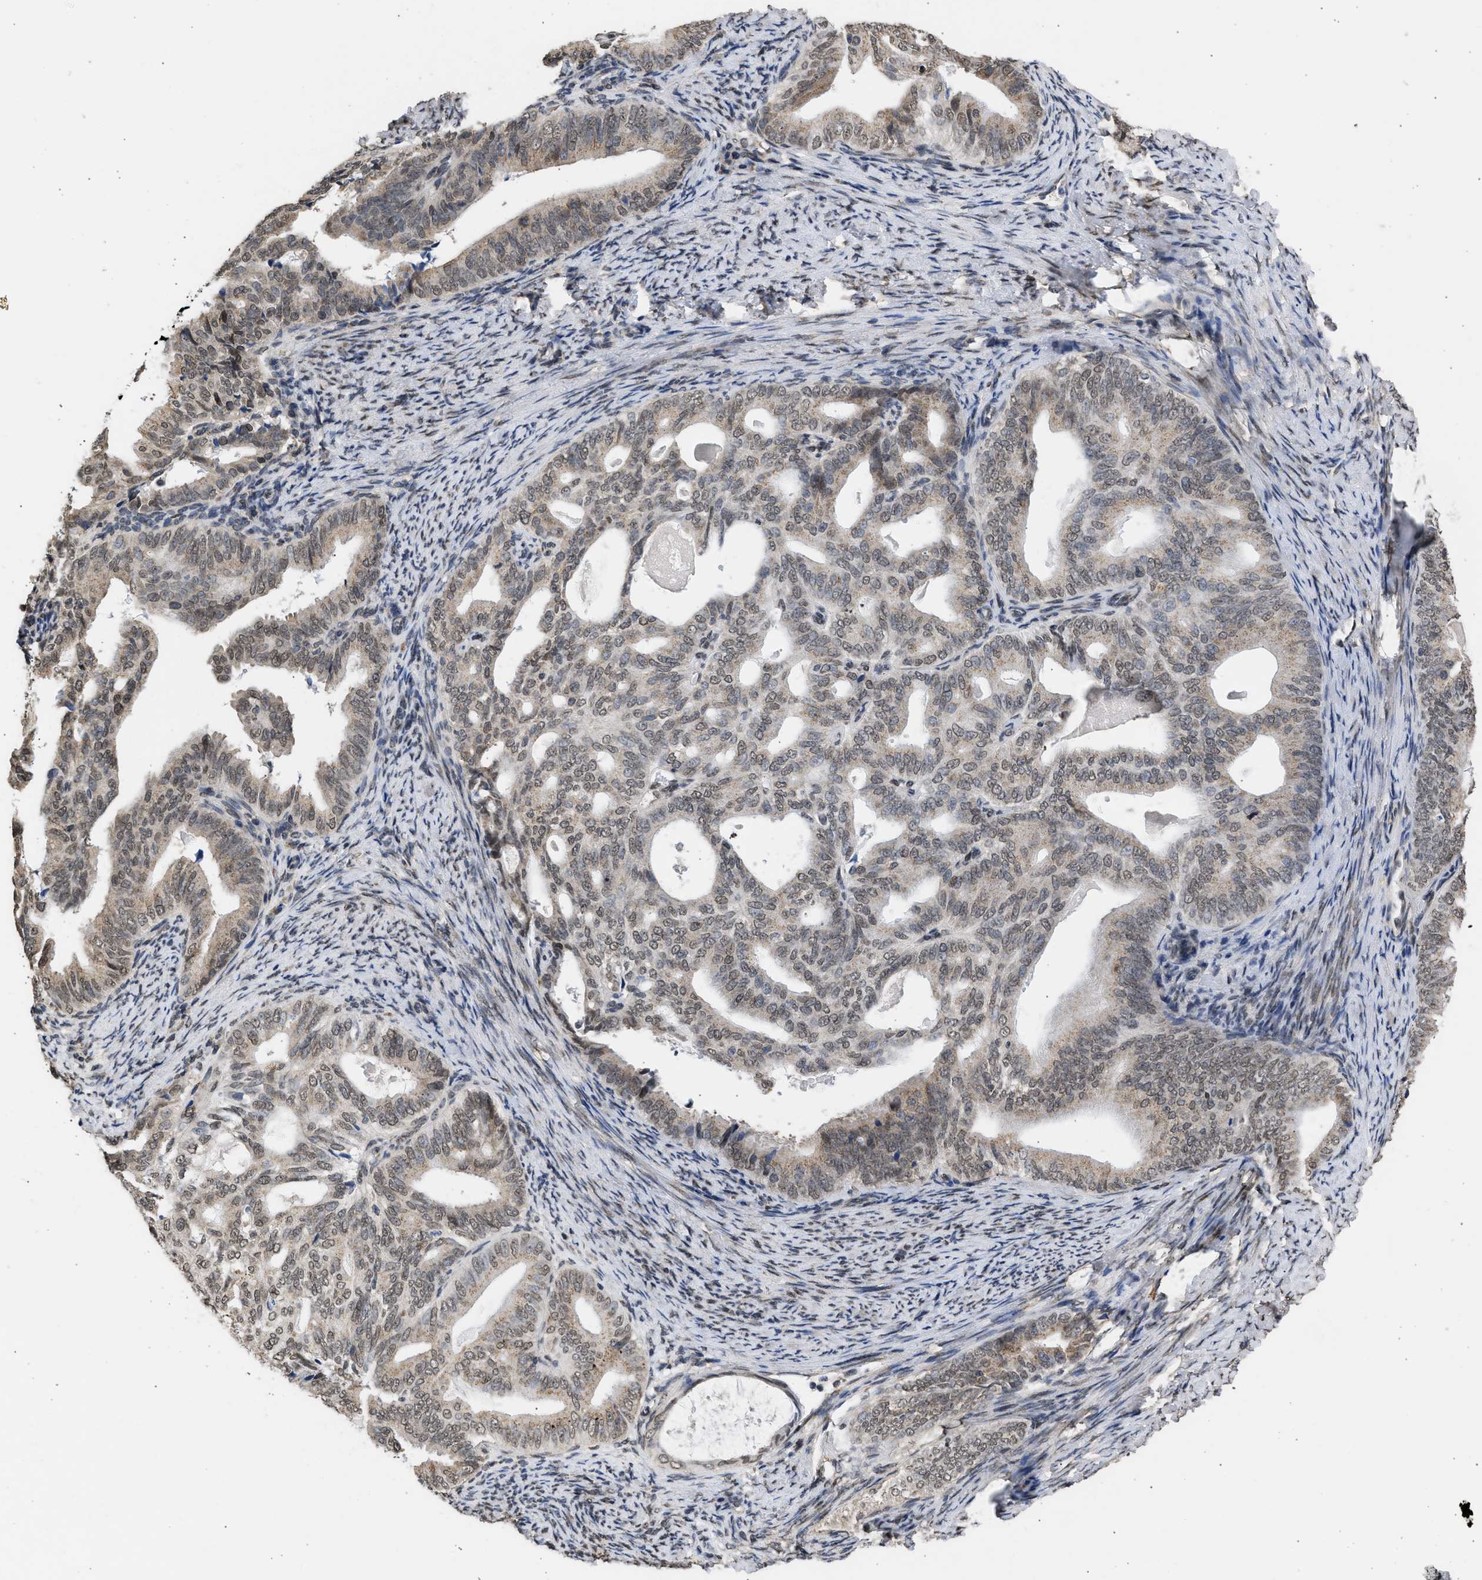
{"staining": {"intensity": "weak", "quantity": "25%-75%", "location": "cytoplasmic/membranous,nuclear"}, "tissue": "endometrial cancer", "cell_type": "Tumor cells", "image_type": "cancer", "snomed": [{"axis": "morphology", "description": "Adenocarcinoma, NOS"}, {"axis": "topography", "description": "Endometrium"}], "caption": "This is a histology image of immunohistochemistry staining of adenocarcinoma (endometrial), which shows weak staining in the cytoplasmic/membranous and nuclear of tumor cells.", "gene": "NUP35", "patient": {"sex": "female", "age": 58}}